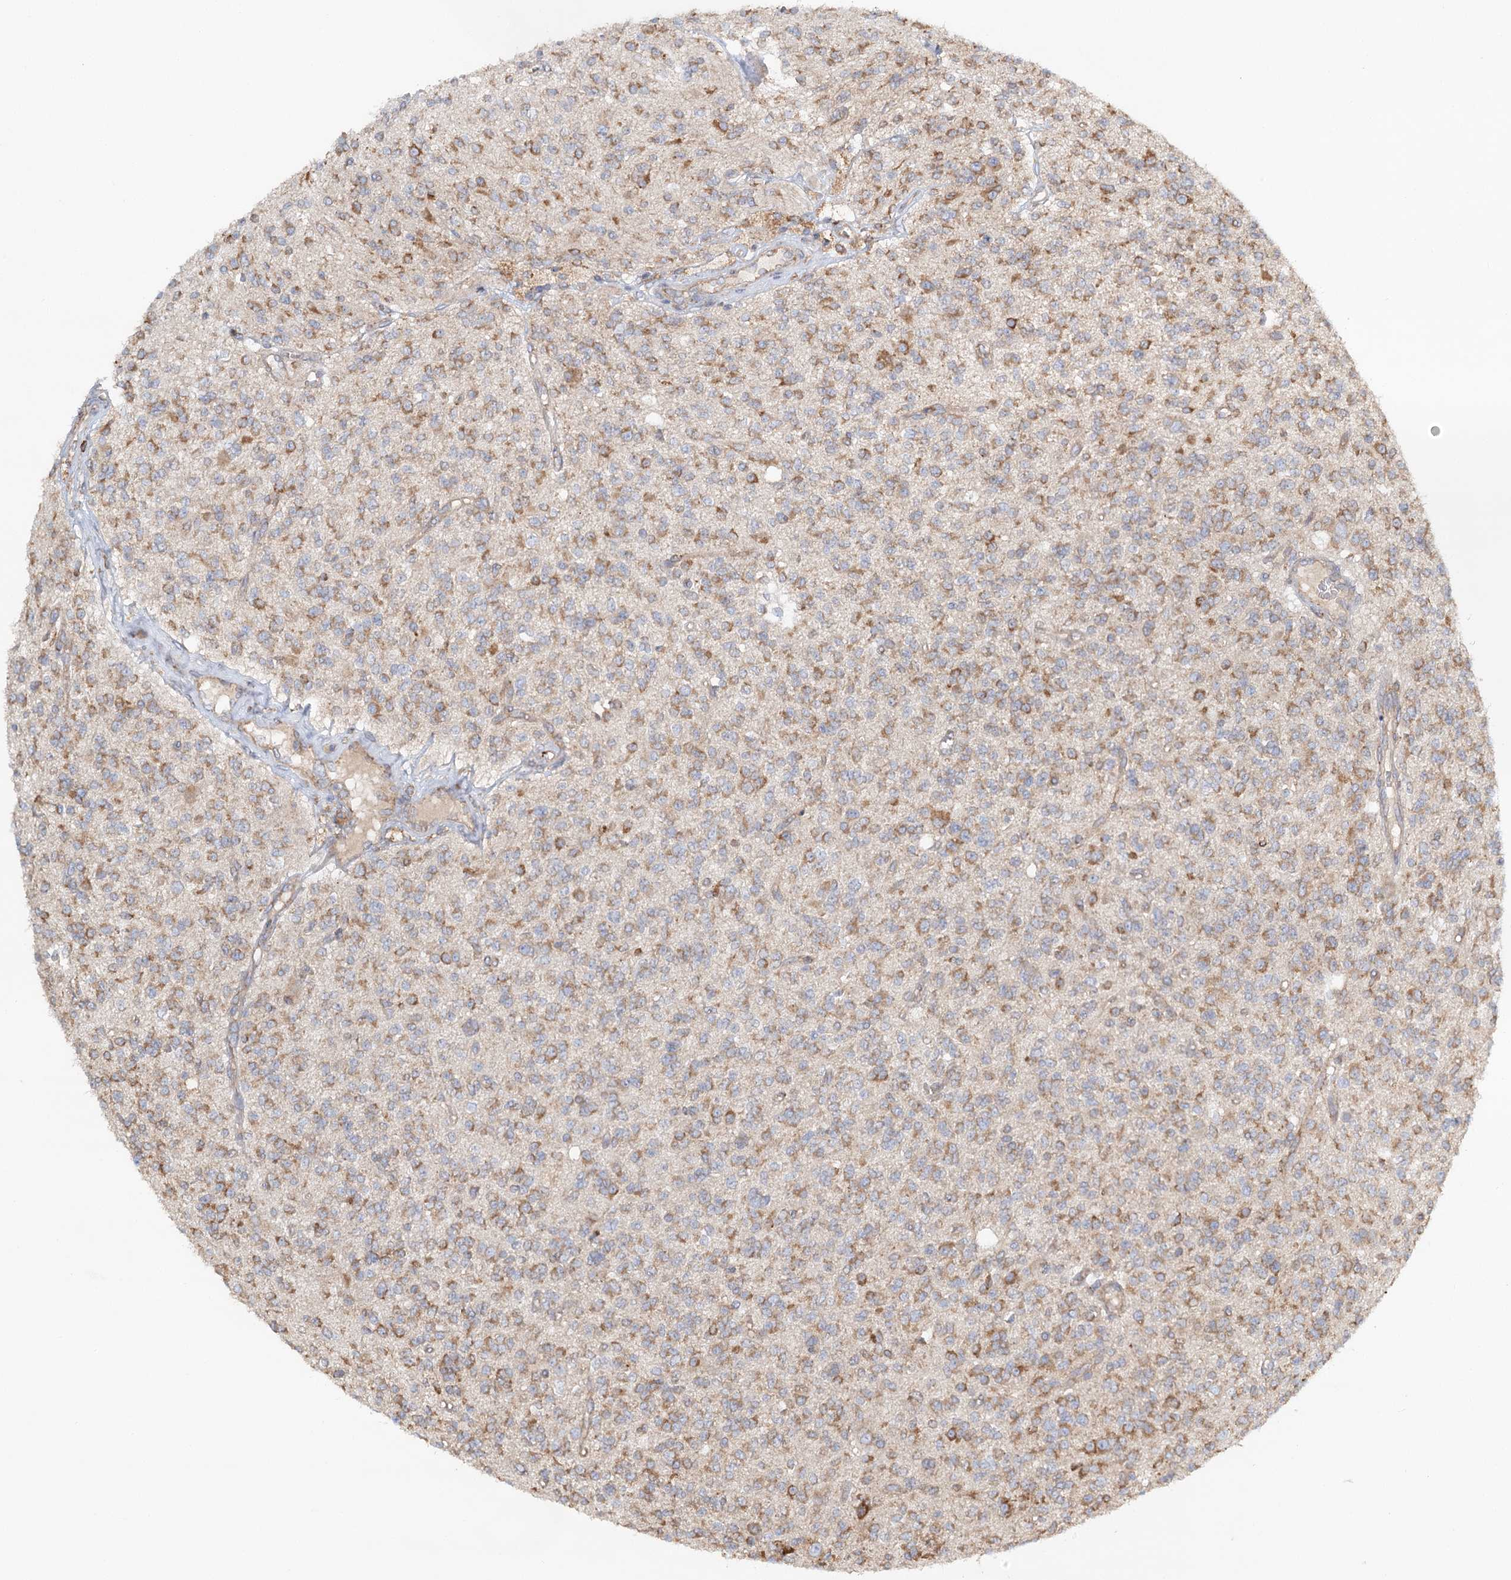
{"staining": {"intensity": "moderate", "quantity": ">75%", "location": "cytoplasmic/membranous"}, "tissue": "glioma", "cell_type": "Tumor cells", "image_type": "cancer", "snomed": [{"axis": "morphology", "description": "Glioma, malignant, High grade"}, {"axis": "topography", "description": "Brain"}], "caption": "A brown stain highlights moderate cytoplasmic/membranous positivity of a protein in human malignant high-grade glioma tumor cells.", "gene": "TAS1R1", "patient": {"sex": "male", "age": 34}}